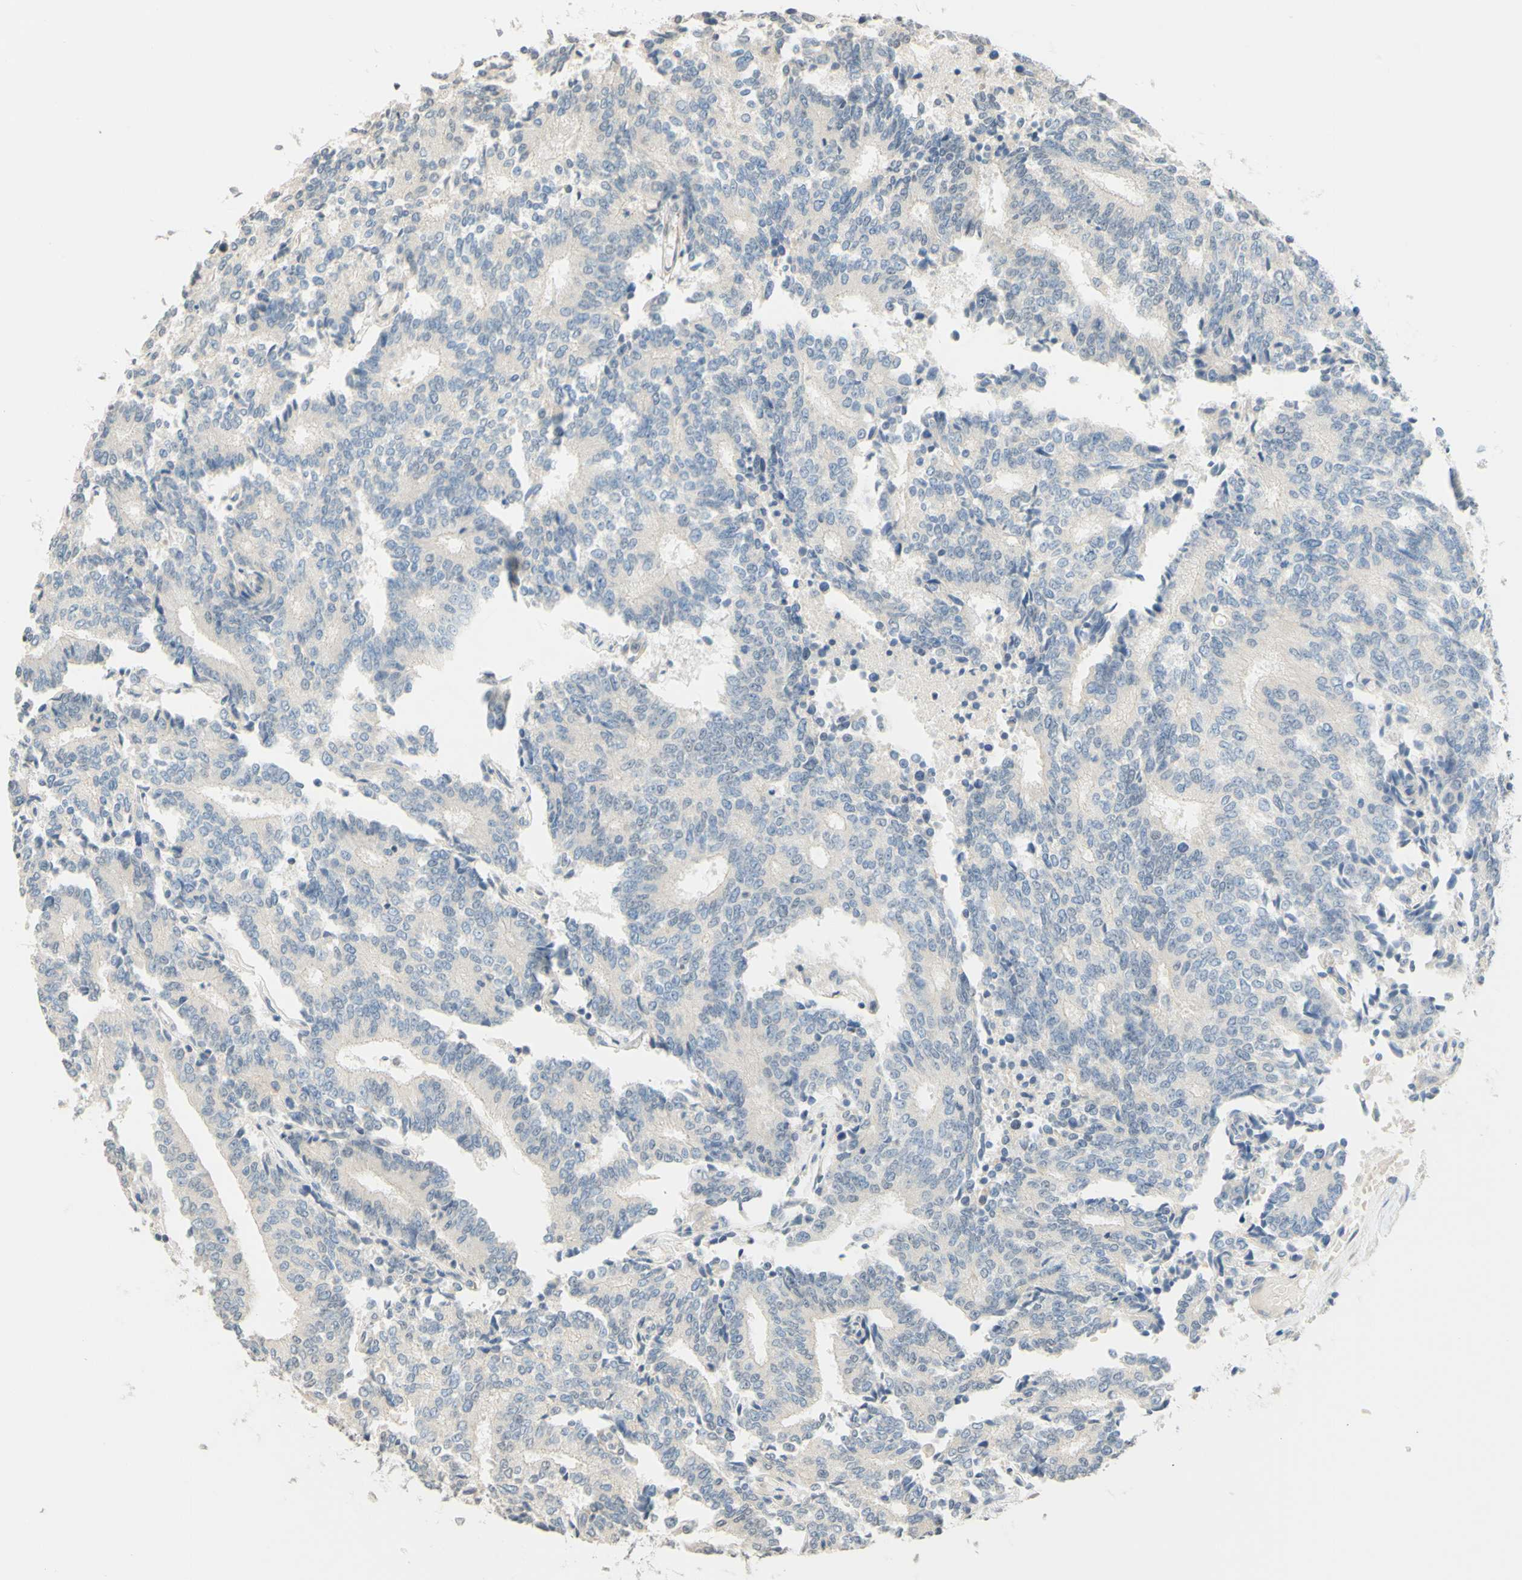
{"staining": {"intensity": "negative", "quantity": "none", "location": "none"}, "tissue": "prostate cancer", "cell_type": "Tumor cells", "image_type": "cancer", "snomed": [{"axis": "morphology", "description": "Normal tissue, NOS"}, {"axis": "morphology", "description": "Adenocarcinoma, High grade"}, {"axis": "topography", "description": "Prostate"}, {"axis": "topography", "description": "Seminal veicle"}], "caption": "This is an immunohistochemistry photomicrograph of prostate cancer (adenocarcinoma (high-grade)). There is no positivity in tumor cells.", "gene": "MAG", "patient": {"sex": "male", "age": 55}}